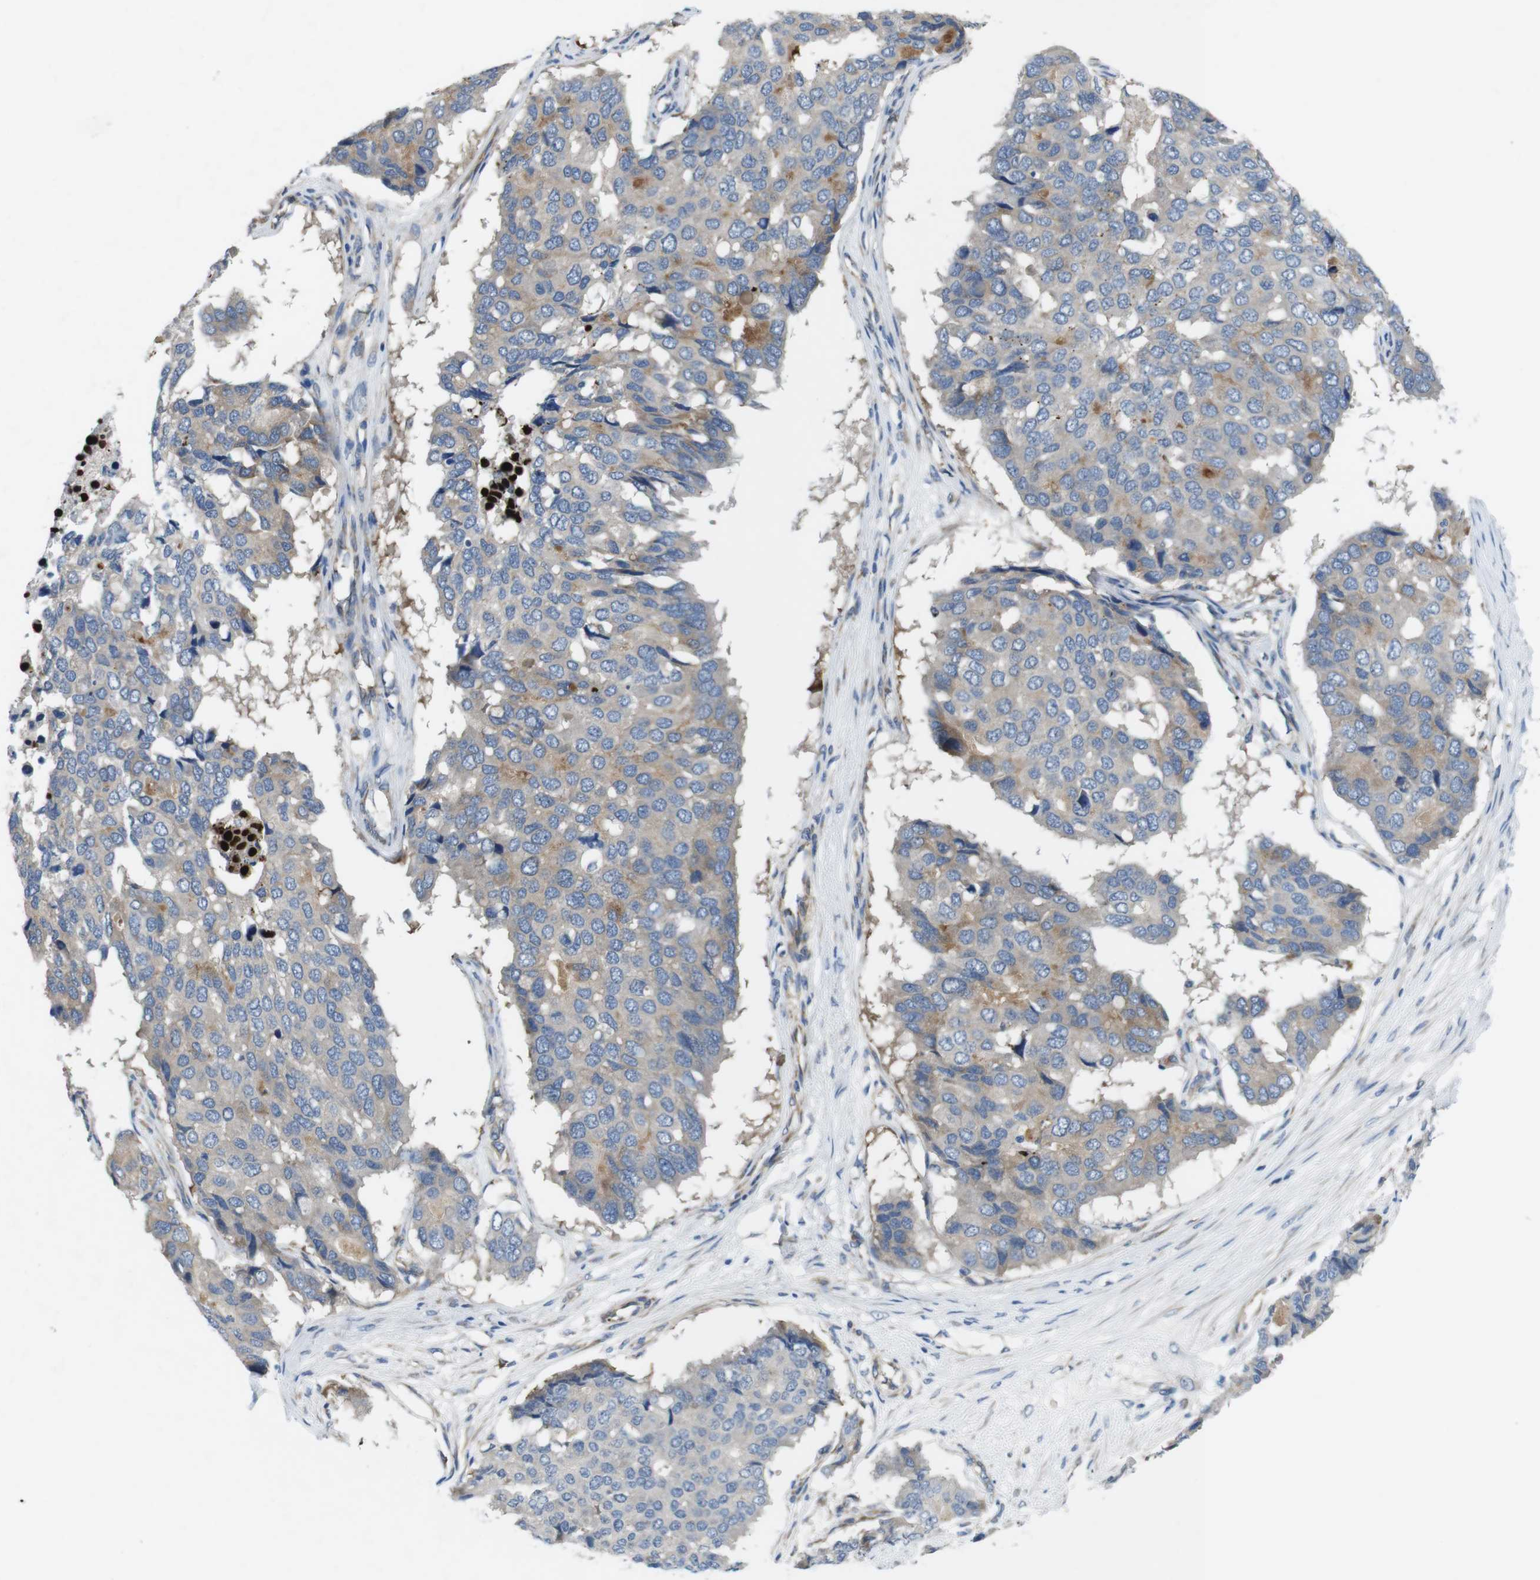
{"staining": {"intensity": "weak", "quantity": "<25%", "location": "cytoplasmic/membranous"}, "tissue": "pancreatic cancer", "cell_type": "Tumor cells", "image_type": "cancer", "snomed": [{"axis": "morphology", "description": "Adenocarcinoma, NOS"}, {"axis": "topography", "description": "Pancreas"}], "caption": "An IHC photomicrograph of pancreatic cancer is shown. There is no staining in tumor cells of pancreatic cancer. (Immunohistochemistry (ihc), brightfield microscopy, high magnification).", "gene": "DCLK1", "patient": {"sex": "male", "age": 50}}